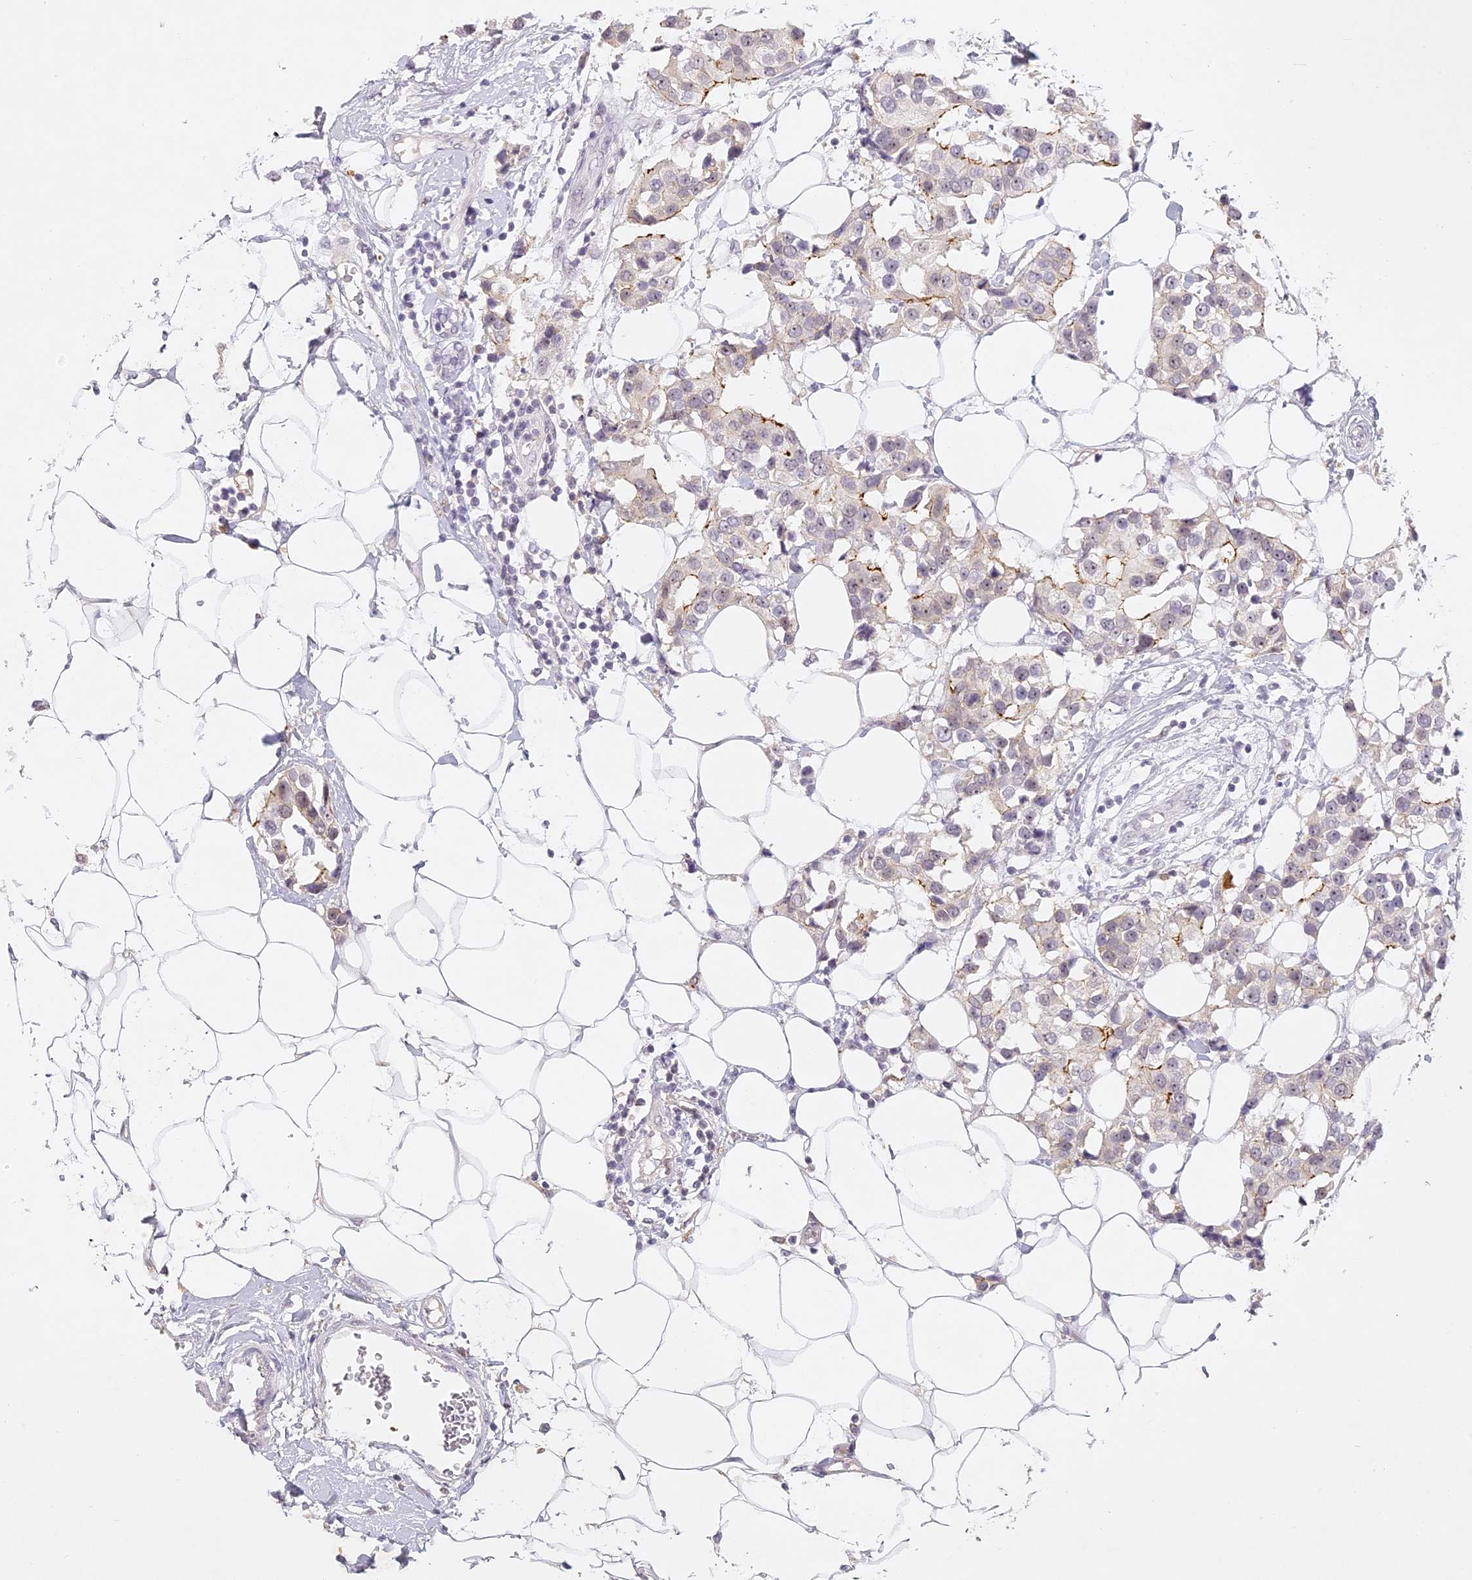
{"staining": {"intensity": "moderate", "quantity": "<25%", "location": "cytoplasmic/membranous"}, "tissue": "breast cancer", "cell_type": "Tumor cells", "image_type": "cancer", "snomed": [{"axis": "morphology", "description": "Normal tissue, NOS"}, {"axis": "morphology", "description": "Duct carcinoma"}, {"axis": "topography", "description": "Breast"}], "caption": "Moderate cytoplasmic/membranous positivity for a protein is identified in approximately <25% of tumor cells of intraductal carcinoma (breast) using immunohistochemistry (IHC).", "gene": "ELL3", "patient": {"sex": "female", "age": 39}}